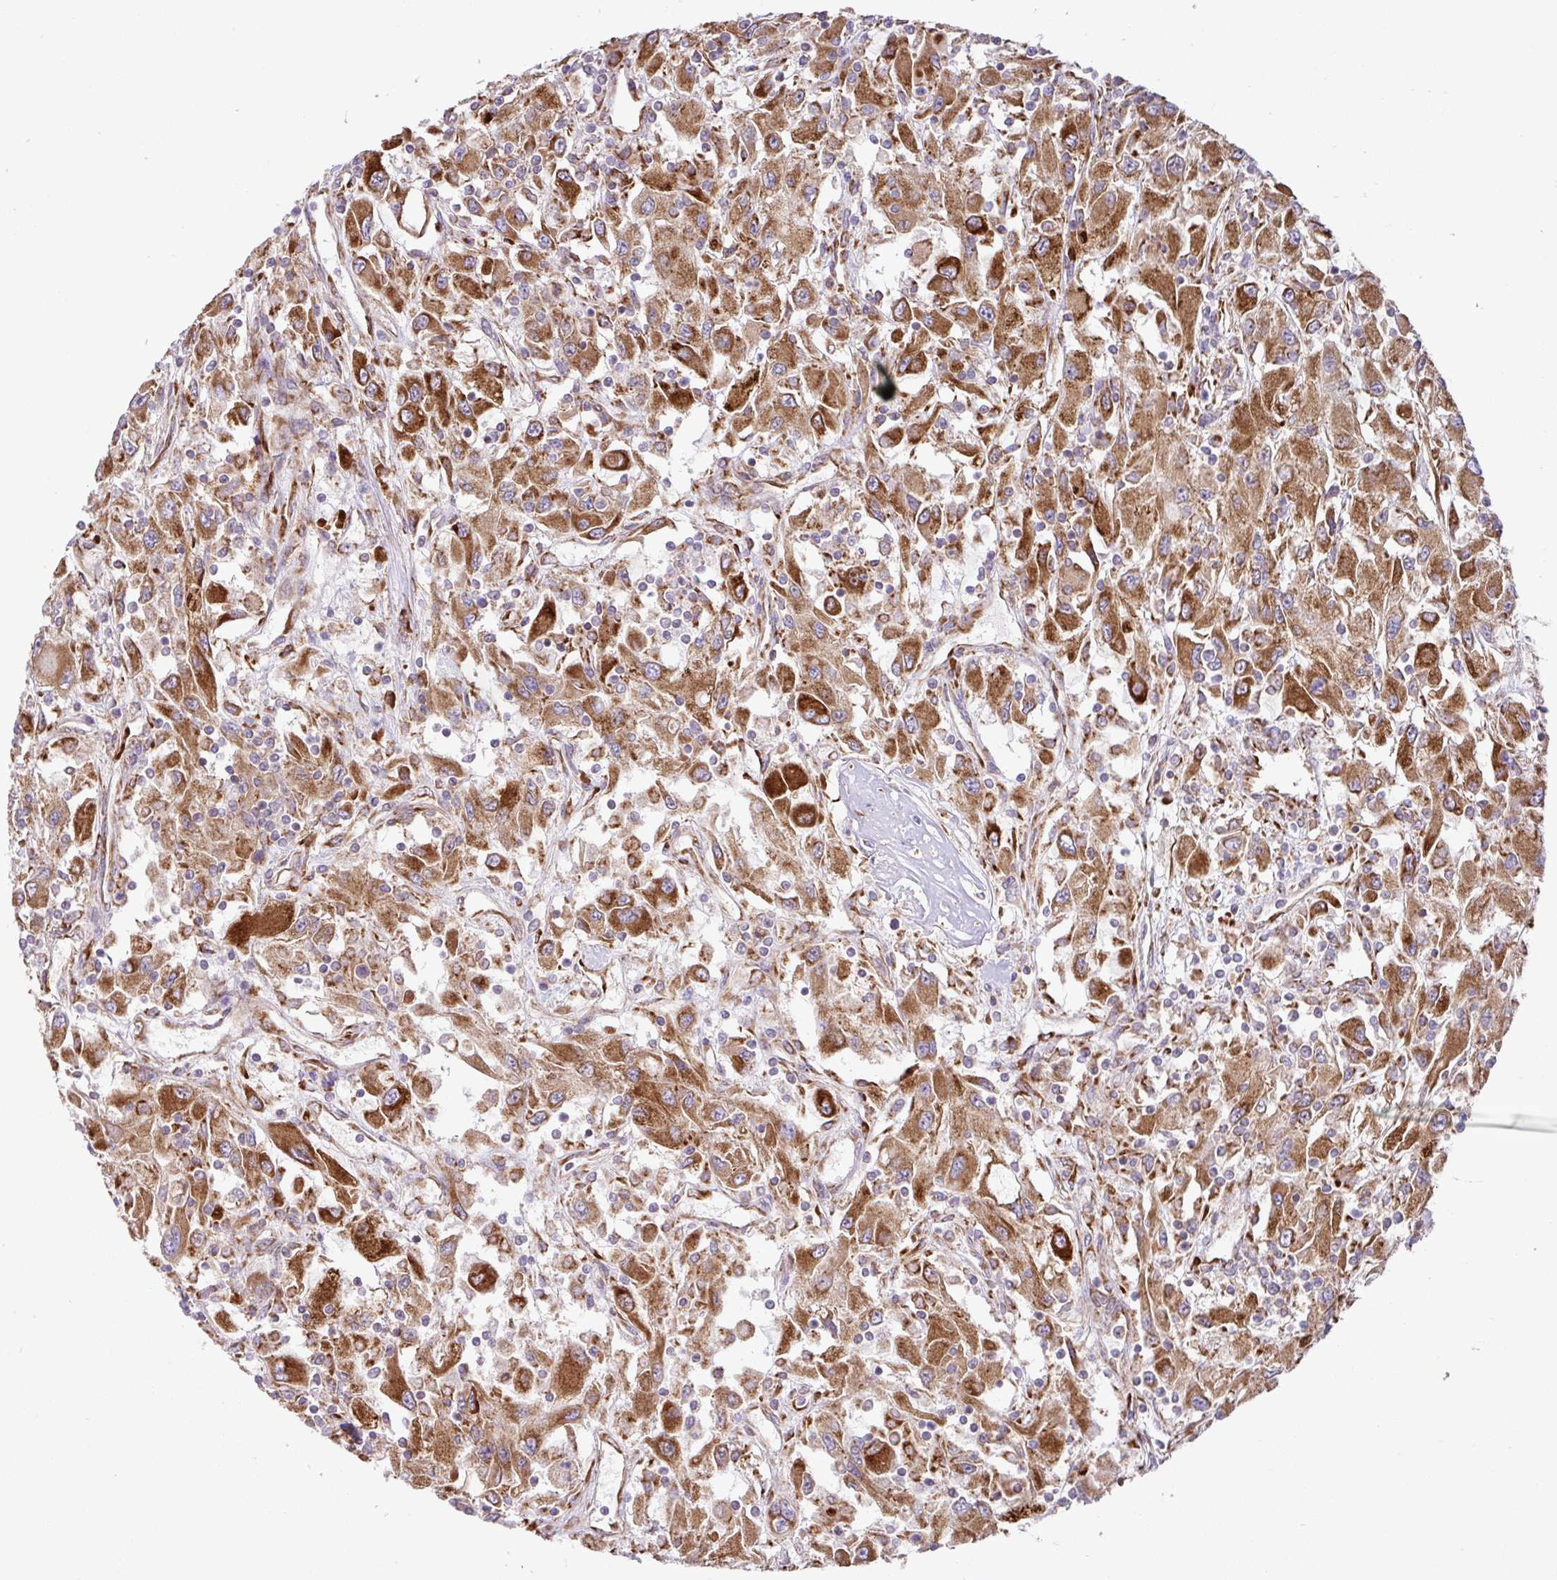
{"staining": {"intensity": "strong", "quantity": ">75%", "location": "cytoplasmic/membranous"}, "tissue": "renal cancer", "cell_type": "Tumor cells", "image_type": "cancer", "snomed": [{"axis": "morphology", "description": "Adenocarcinoma, NOS"}, {"axis": "topography", "description": "Kidney"}], "caption": "Renal cancer stained for a protein demonstrates strong cytoplasmic/membranous positivity in tumor cells.", "gene": "SLC39A7", "patient": {"sex": "female", "age": 67}}